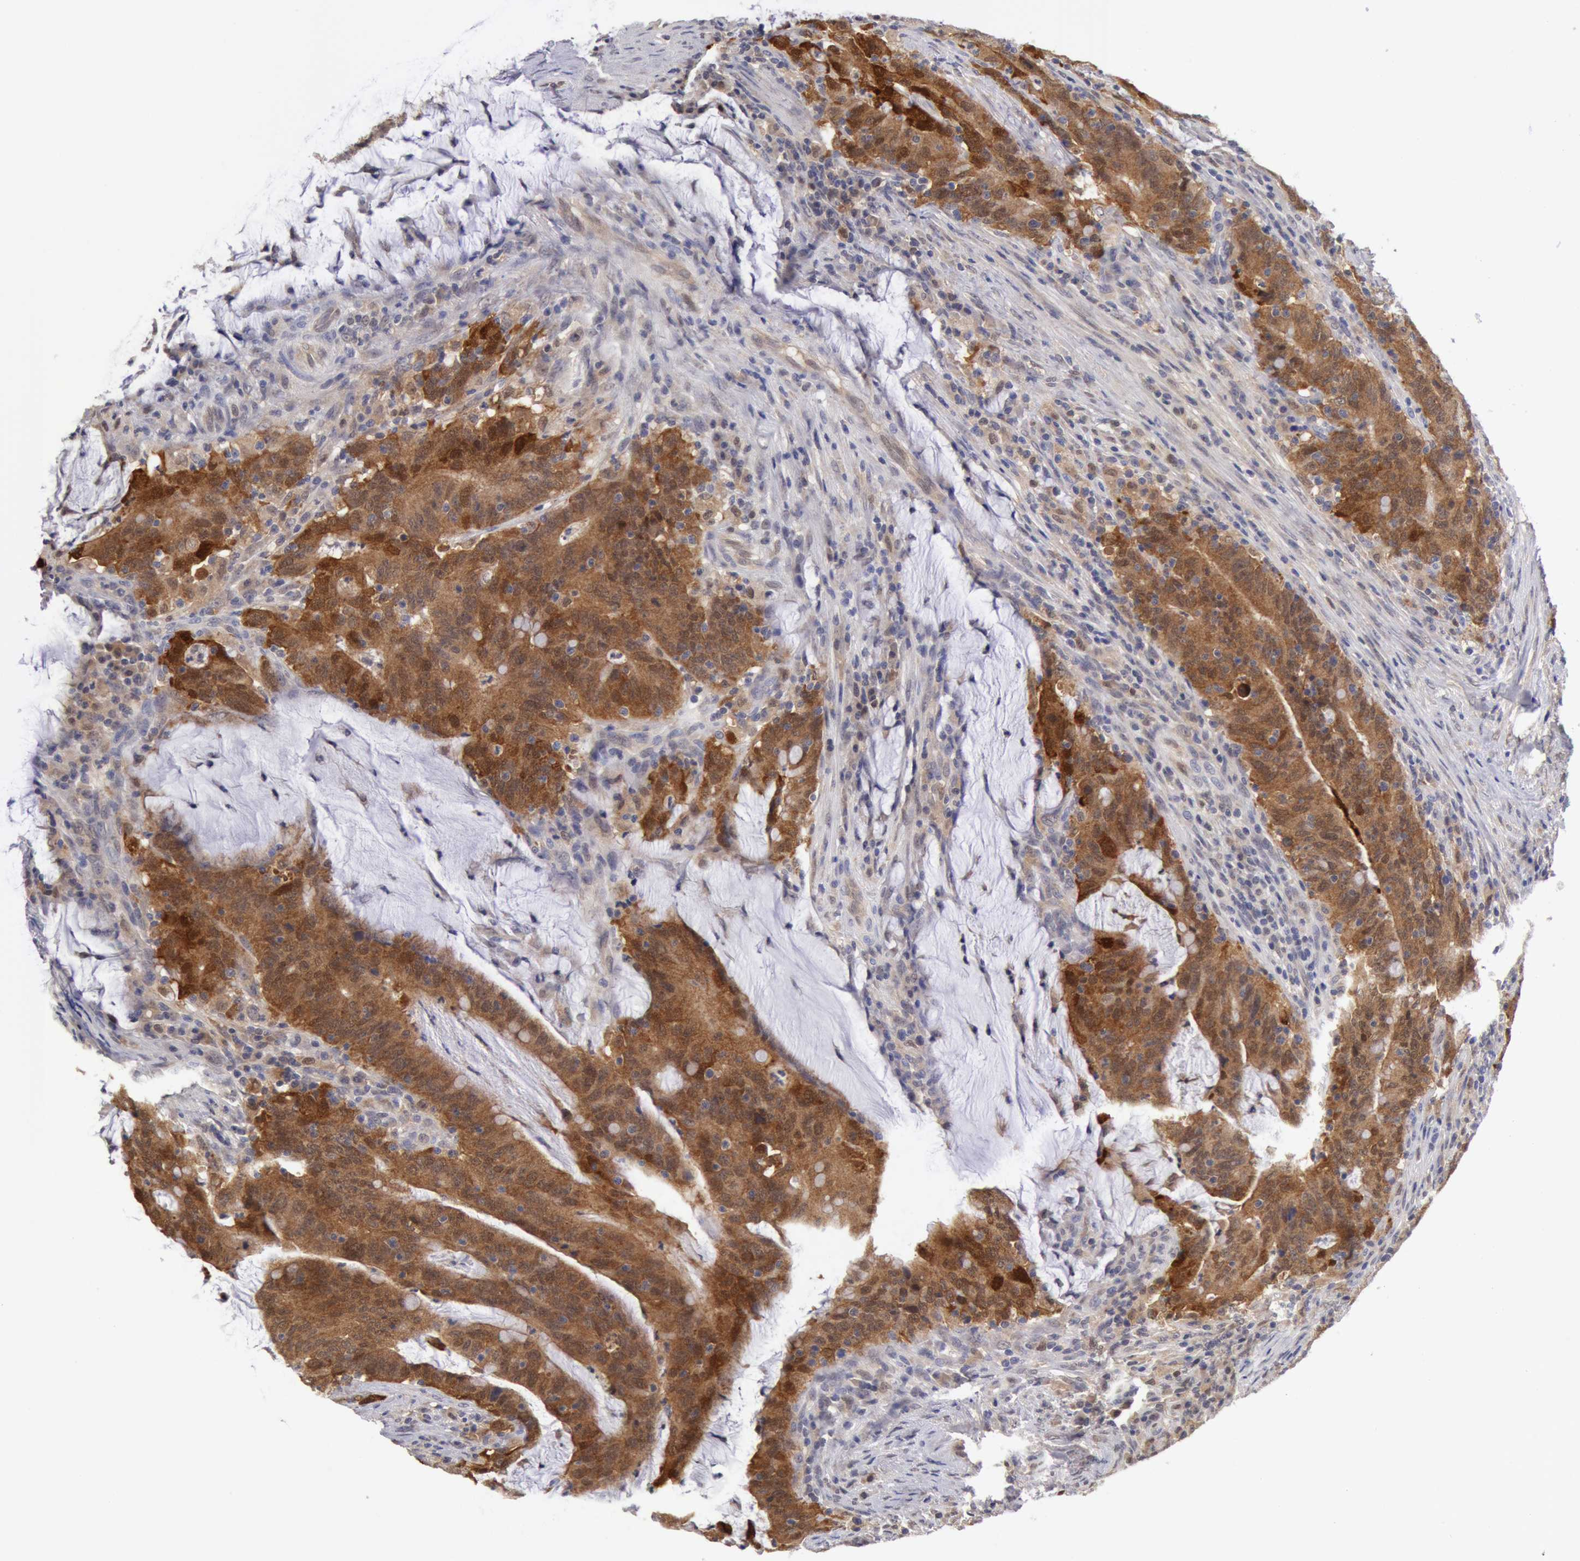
{"staining": {"intensity": "strong", "quantity": ">75%", "location": "cytoplasmic/membranous"}, "tissue": "colorectal cancer", "cell_type": "Tumor cells", "image_type": "cancer", "snomed": [{"axis": "morphology", "description": "Adenocarcinoma, NOS"}, {"axis": "topography", "description": "Colon"}], "caption": "Immunohistochemical staining of colorectal cancer displays high levels of strong cytoplasmic/membranous expression in approximately >75% of tumor cells.", "gene": "TXNRD1", "patient": {"sex": "male", "age": 54}}